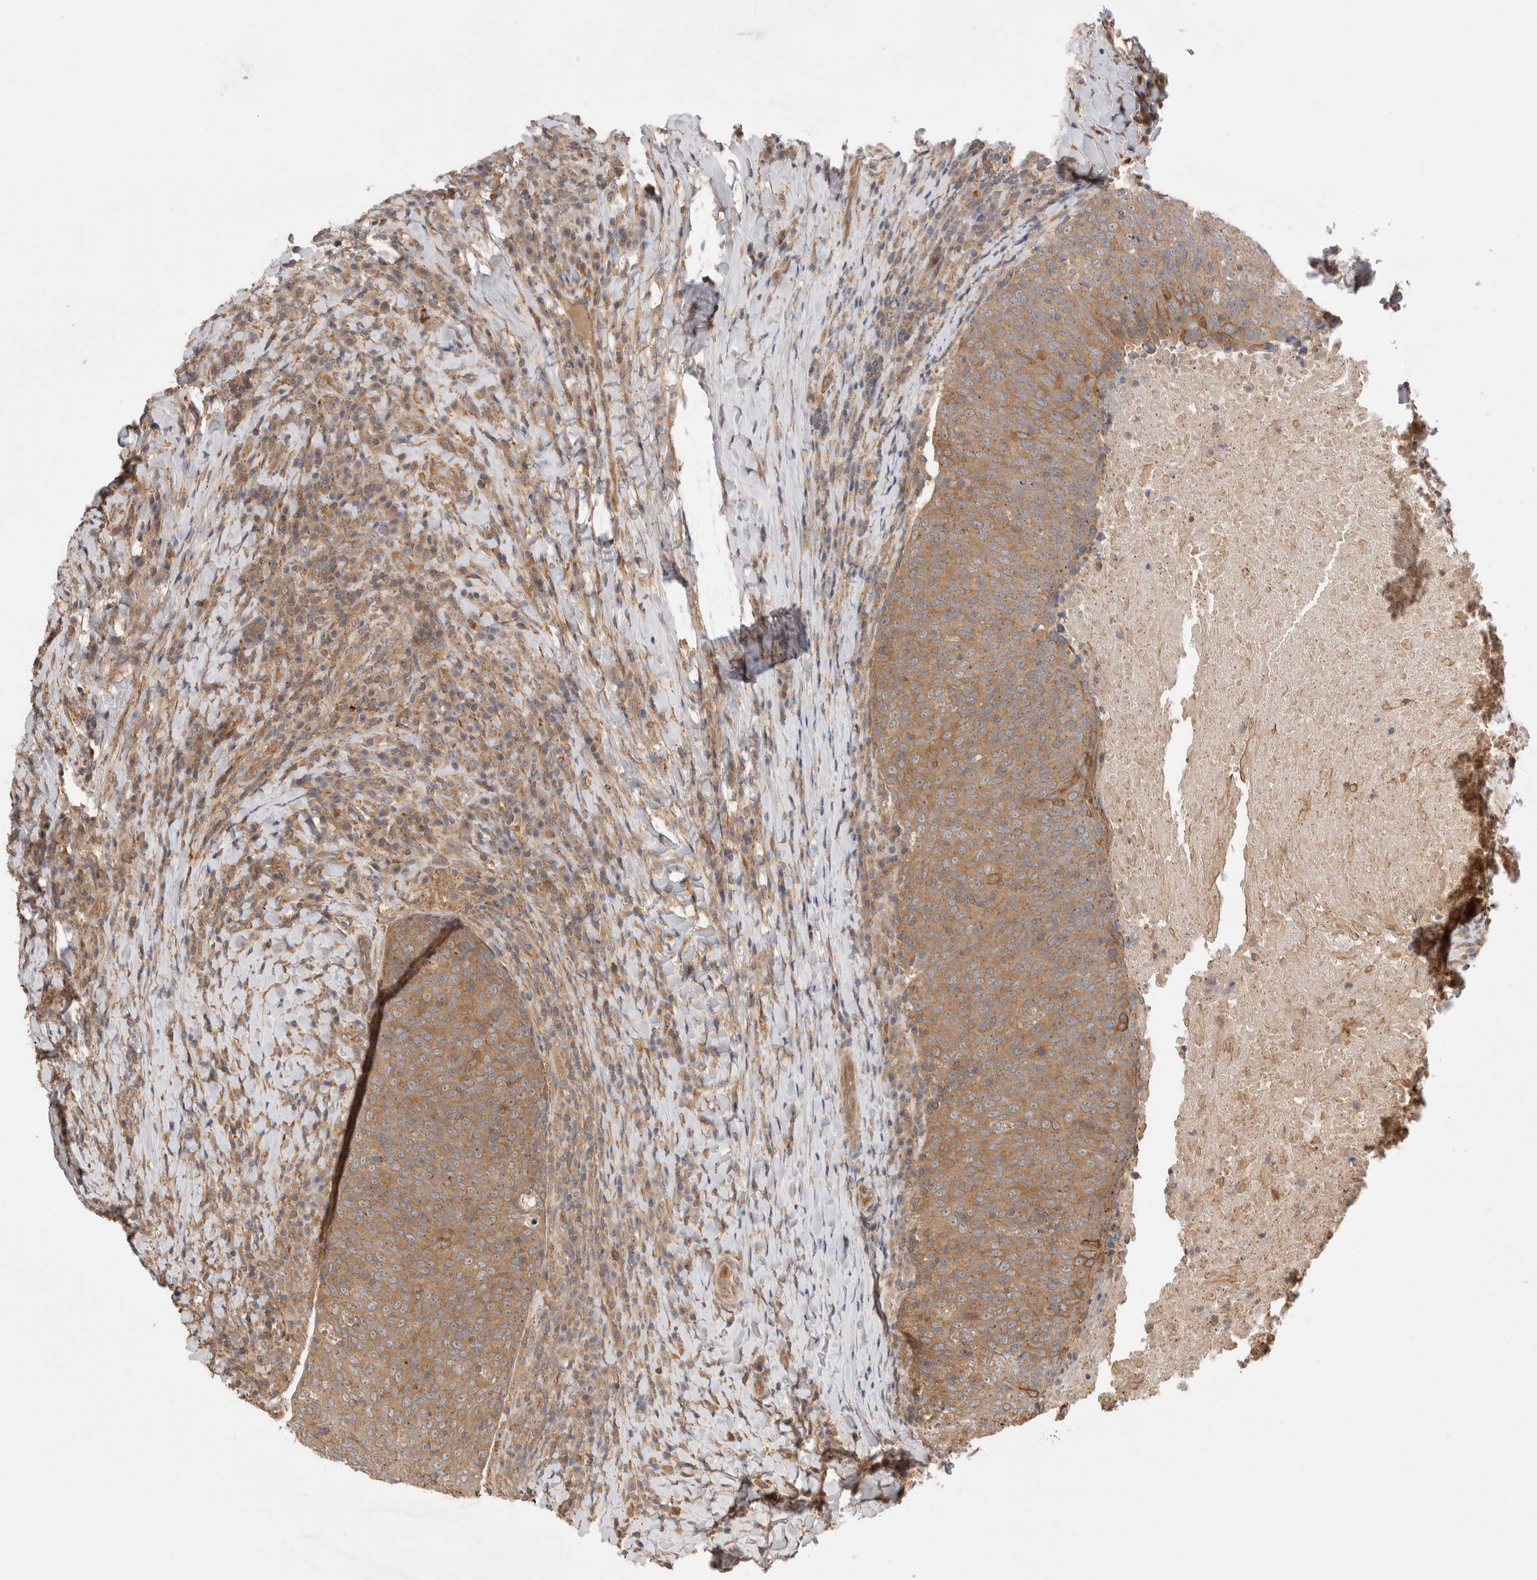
{"staining": {"intensity": "moderate", "quantity": ">75%", "location": "cytoplasmic/membranous"}, "tissue": "head and neck cancer", "cell_type": "Tumor cells", "image_type": "cancer", "snomed": [{"axis": "morphology", "description": "Squamous cell carcinoma, NOS"}, {"axis": "morphology", "description": "Squamous cell carcinoma, metastatic, NOS"}, {"axis": "topography", "description": "Lymph node"}, {"axis": "topography", "description": "Head-Neck"}], "caption": "This image reveals IHC staining of head and neck metastatic squamous cell carcinoma, with medium moderate cytoplasmic/membranous positivity in about >75% of tumor cells.", "gene": "VPS28", "patient": {"sex": "male", "age": 62}}